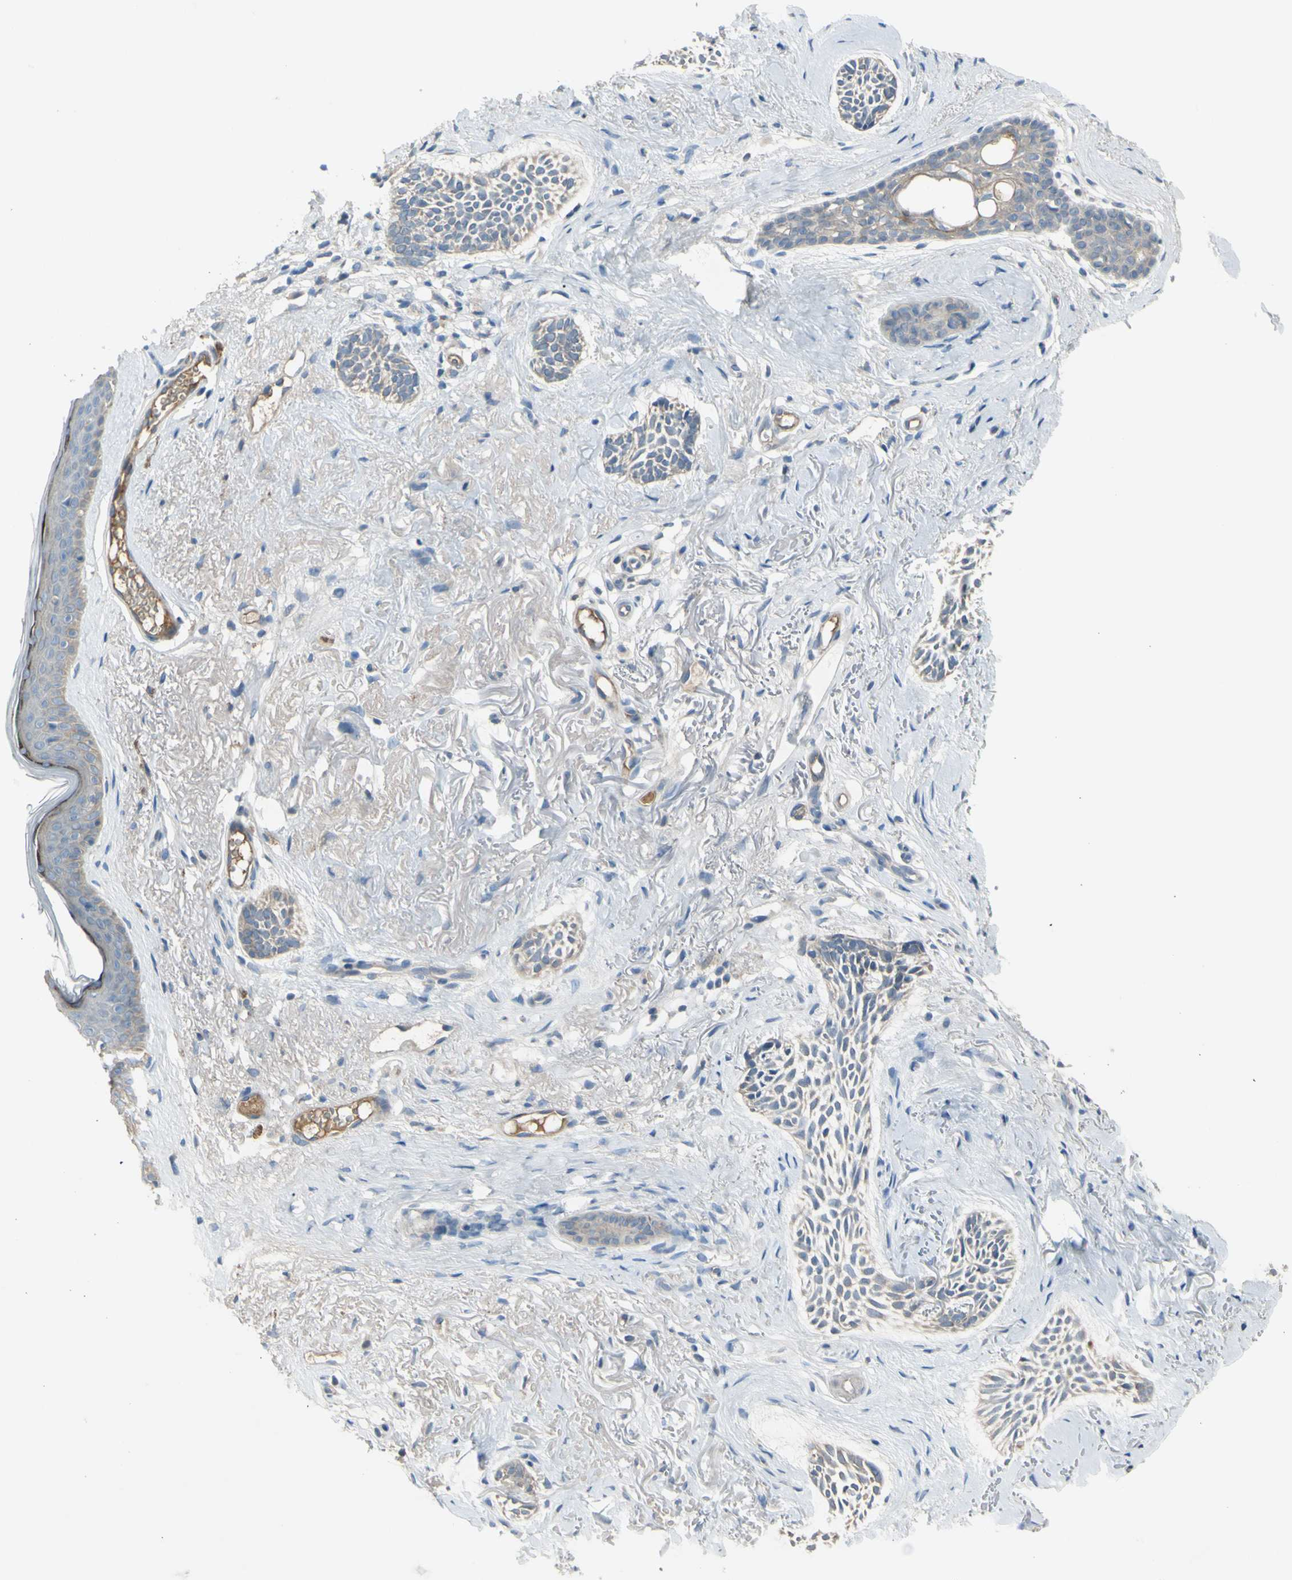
{"staining": {"intensity": "weak", "quantity": "<25%", "location": "cytoplasmic/membranous"}, "tissue": "skin cancer", "cell_type": "Tumor cells", "image_type": "cancer", "snomed": [{"axis": "morphology", "description": "Normal tissue, NOS"}, {"axis": "morphology", "description": "Basal cell carcinoma"}, {"axis": "topography", "description": "Skin"}], "caption": "A high-resolution image shows IHC staining of skin cancer (basal cell carcinoma), which reveals no significant positivity in tumor cells. Brightfield microscopy of IHC stained with DAB (3,3'-diaminobenzidine) (brown) and hematoxylin (blue), captured at high magnification.", "gene": "ATRN", "patient": {"sex": "female", "age": 84}}